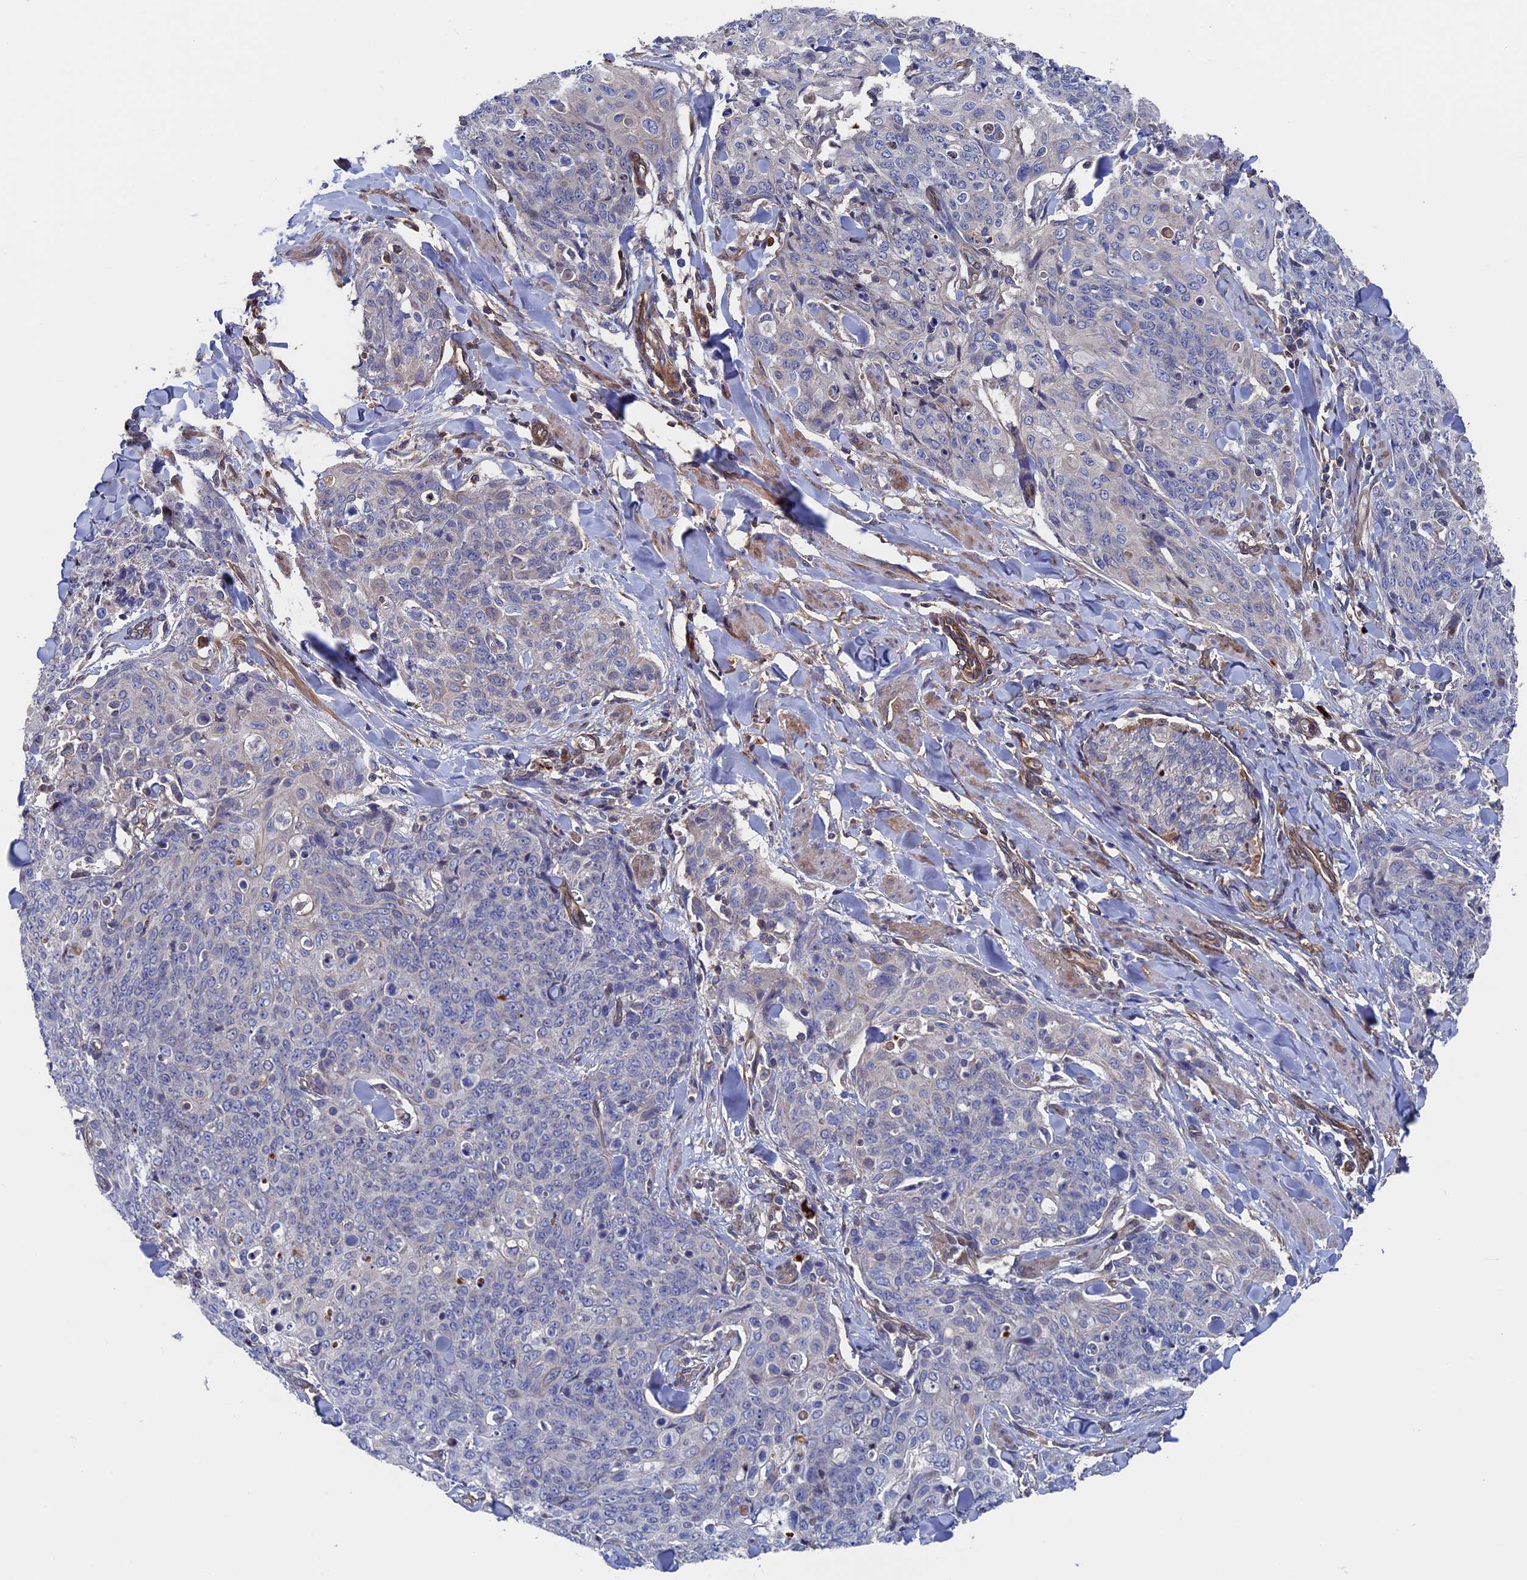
{"staining": {"intensity": "negative", "quantity": "none", "location": "none"}, "tissue": "skin cancer", "cell_type": "Tumor cells", "image_type": "cancer", "snomed": [{"axis": "morphology", "description": "Squamous cell carcinoma, NOS"}, {"axis": "topography", "description": "Skin"}, {"axis": "topography", "description": "Vulva"}], "caption": "The photomicrograph displays no significant staining in tumor cells of squamous cell carcinoma (skin).", "gene": "RPUSD1", "patient": {"sex": "female", "age": 85}}